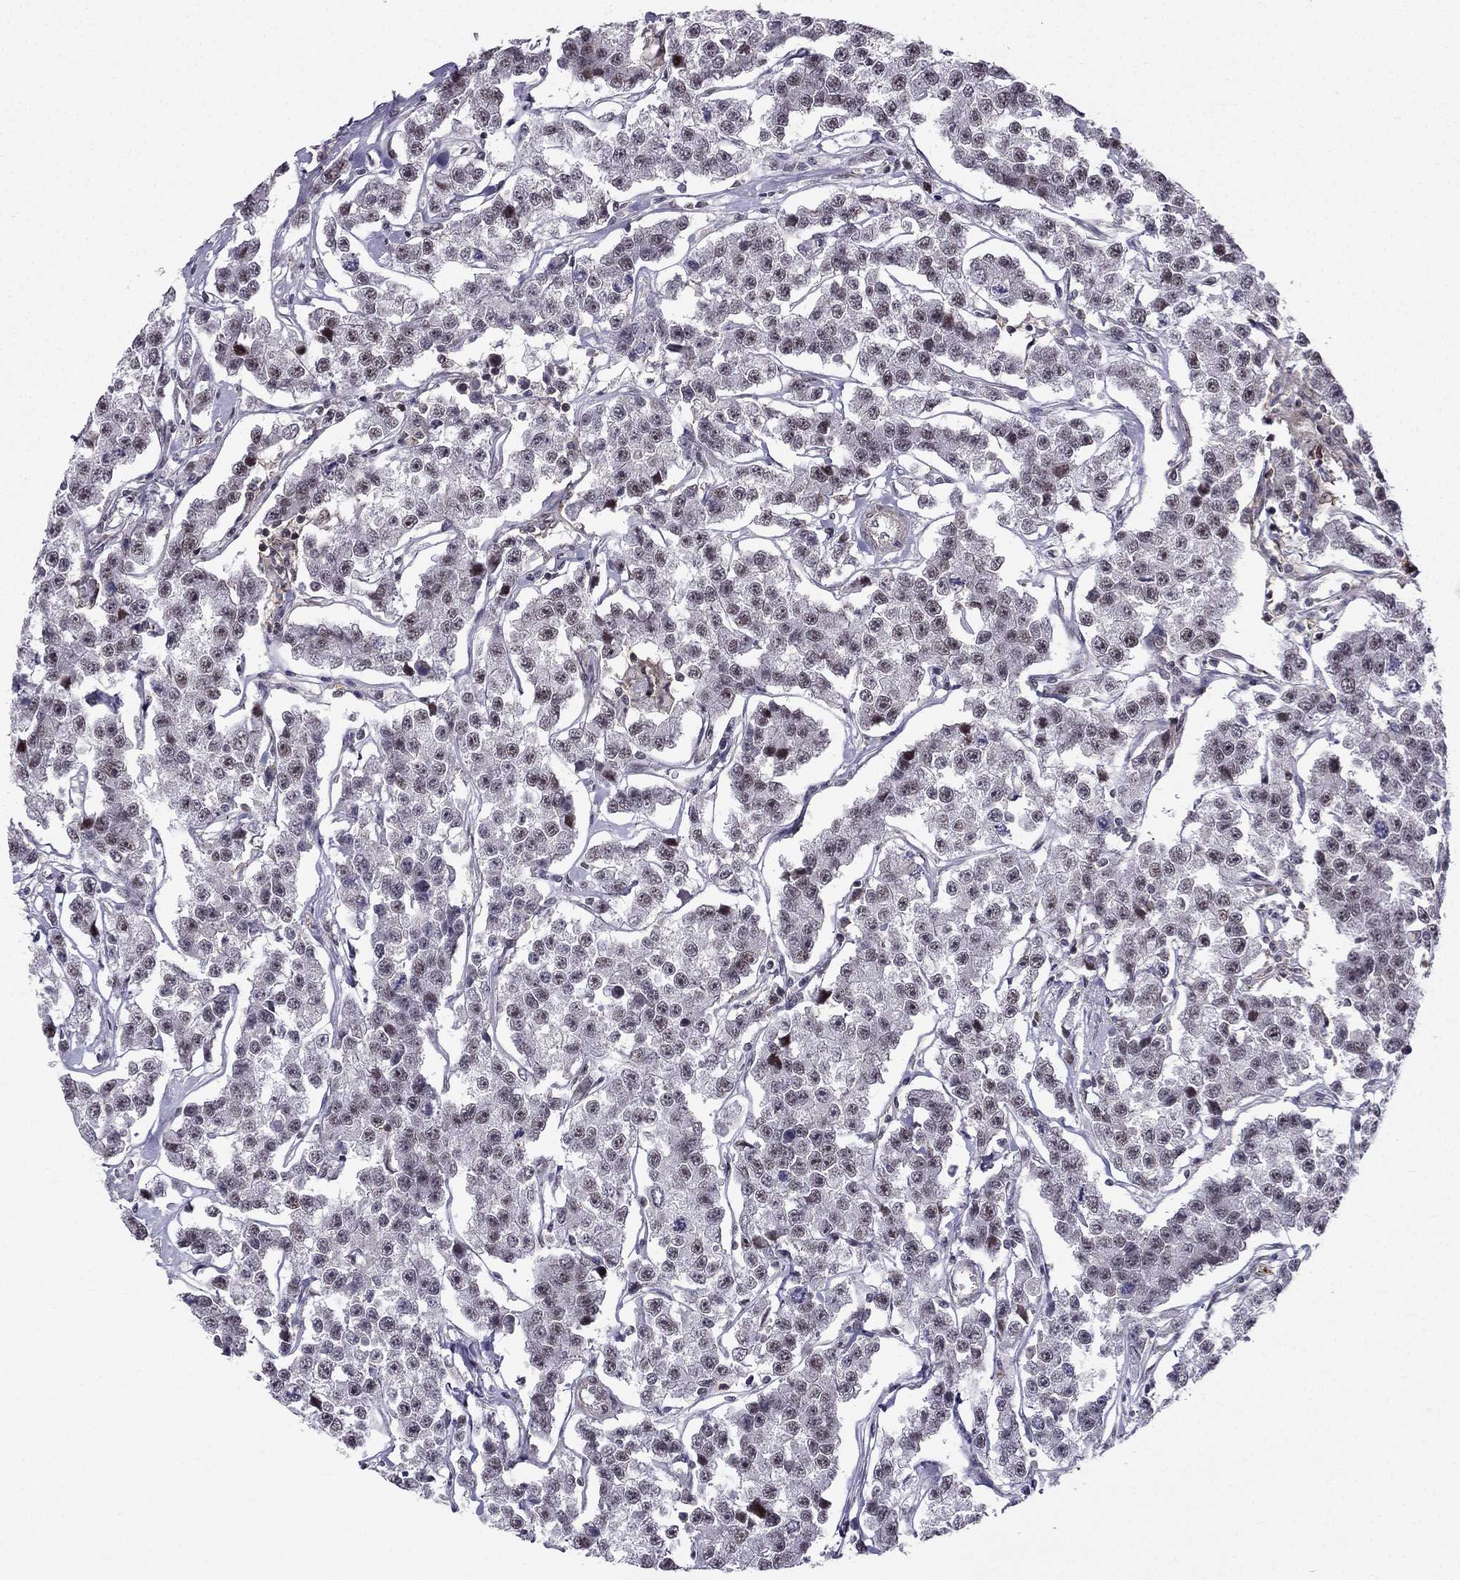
{"staining": {"intensity": "negative", "quantity": "none", "location": "none"}, "tissue": "testis cancer", "cell_type": "Tumor cells", "image_type": "cancer", "snomed": [{"axis": "morphology", "description": "Seminoma, NOS"}, {"axis": "topography", "description": "Testis"}], "caption": "An image of human testis seminoma is negative for staining in tumor cells.", "gene": "RPRD2", "patient": {"sex": "male", "age": 59}}